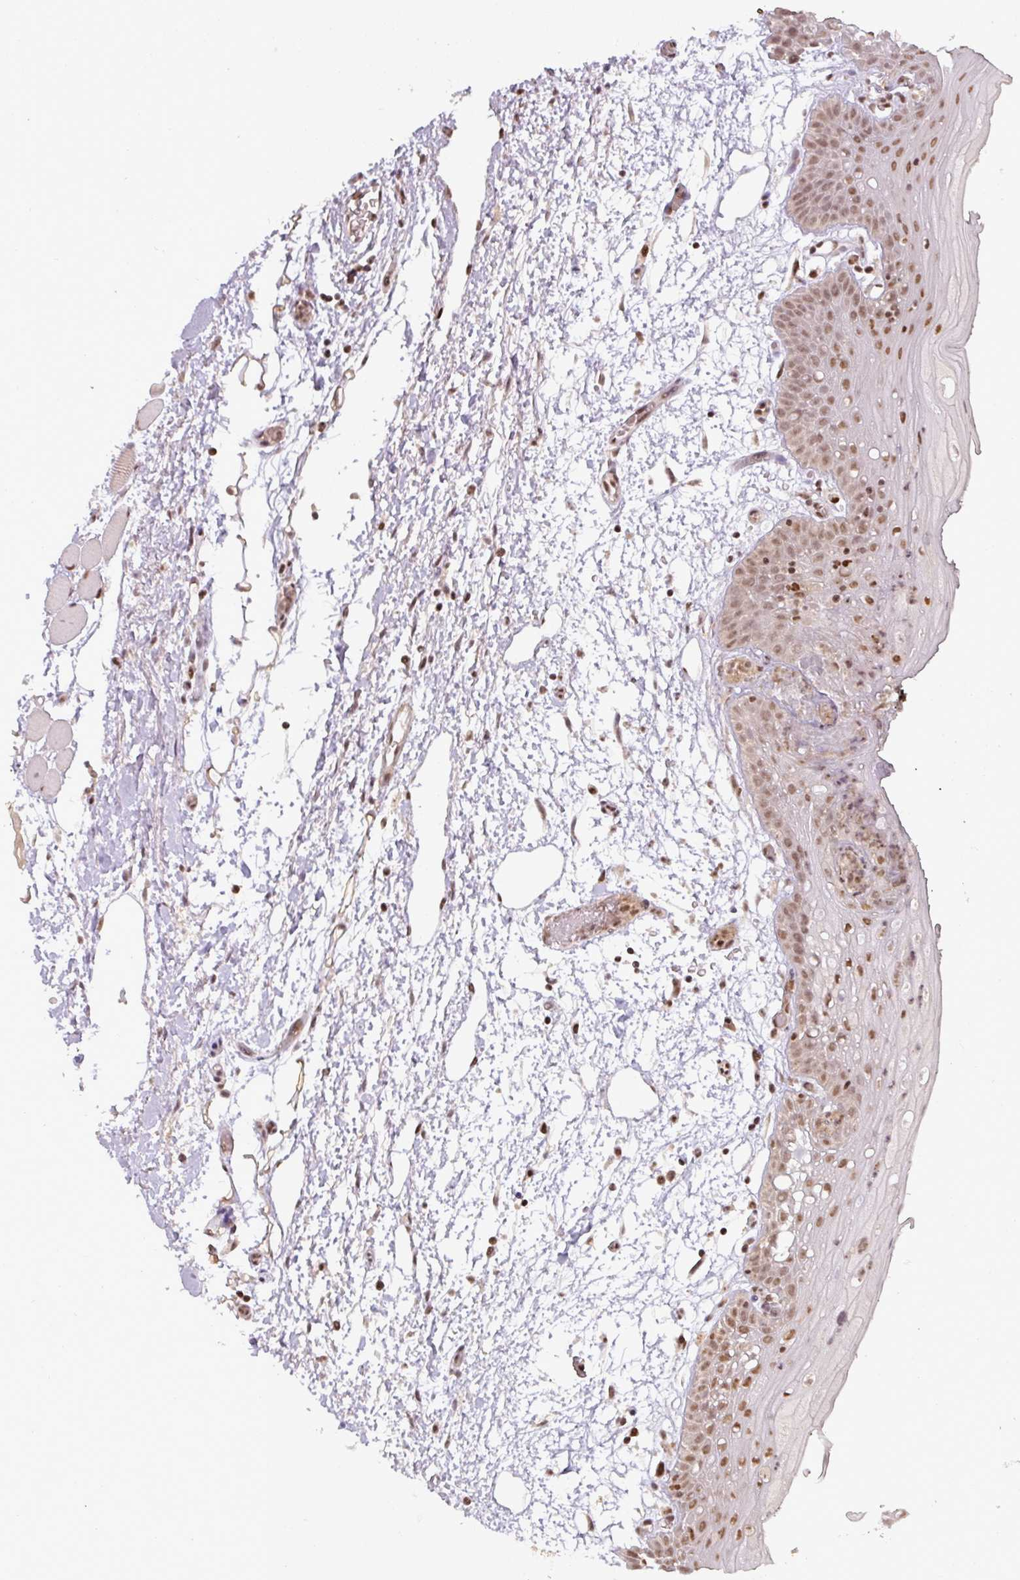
{"staining": {"intensity": "moderate", "quantity": ">75%", "location": "nuclear"}, "tissue": "oral mucosa", "cell_type": "Squamous epithelial cells", "image_type": "normal", "snomed": [{"axis": "morphology", "description": "Normal tissue, NOS"}, {"axis": "topography", "description": "Oral tissue"}, {"axis": "topography", "description": "Tounge, NOS"}], "caption": "High-magnification brightfield microscopy of normal oral mucosa stained with DAB (brown) and counterstained with hematoxylin (blue). squamous epithelial cells exhibit moderate nuclear expression is seen in about>75% of cells.", "gene": "GPRIN2", "patient": {"sex": "female", "age": 59}}